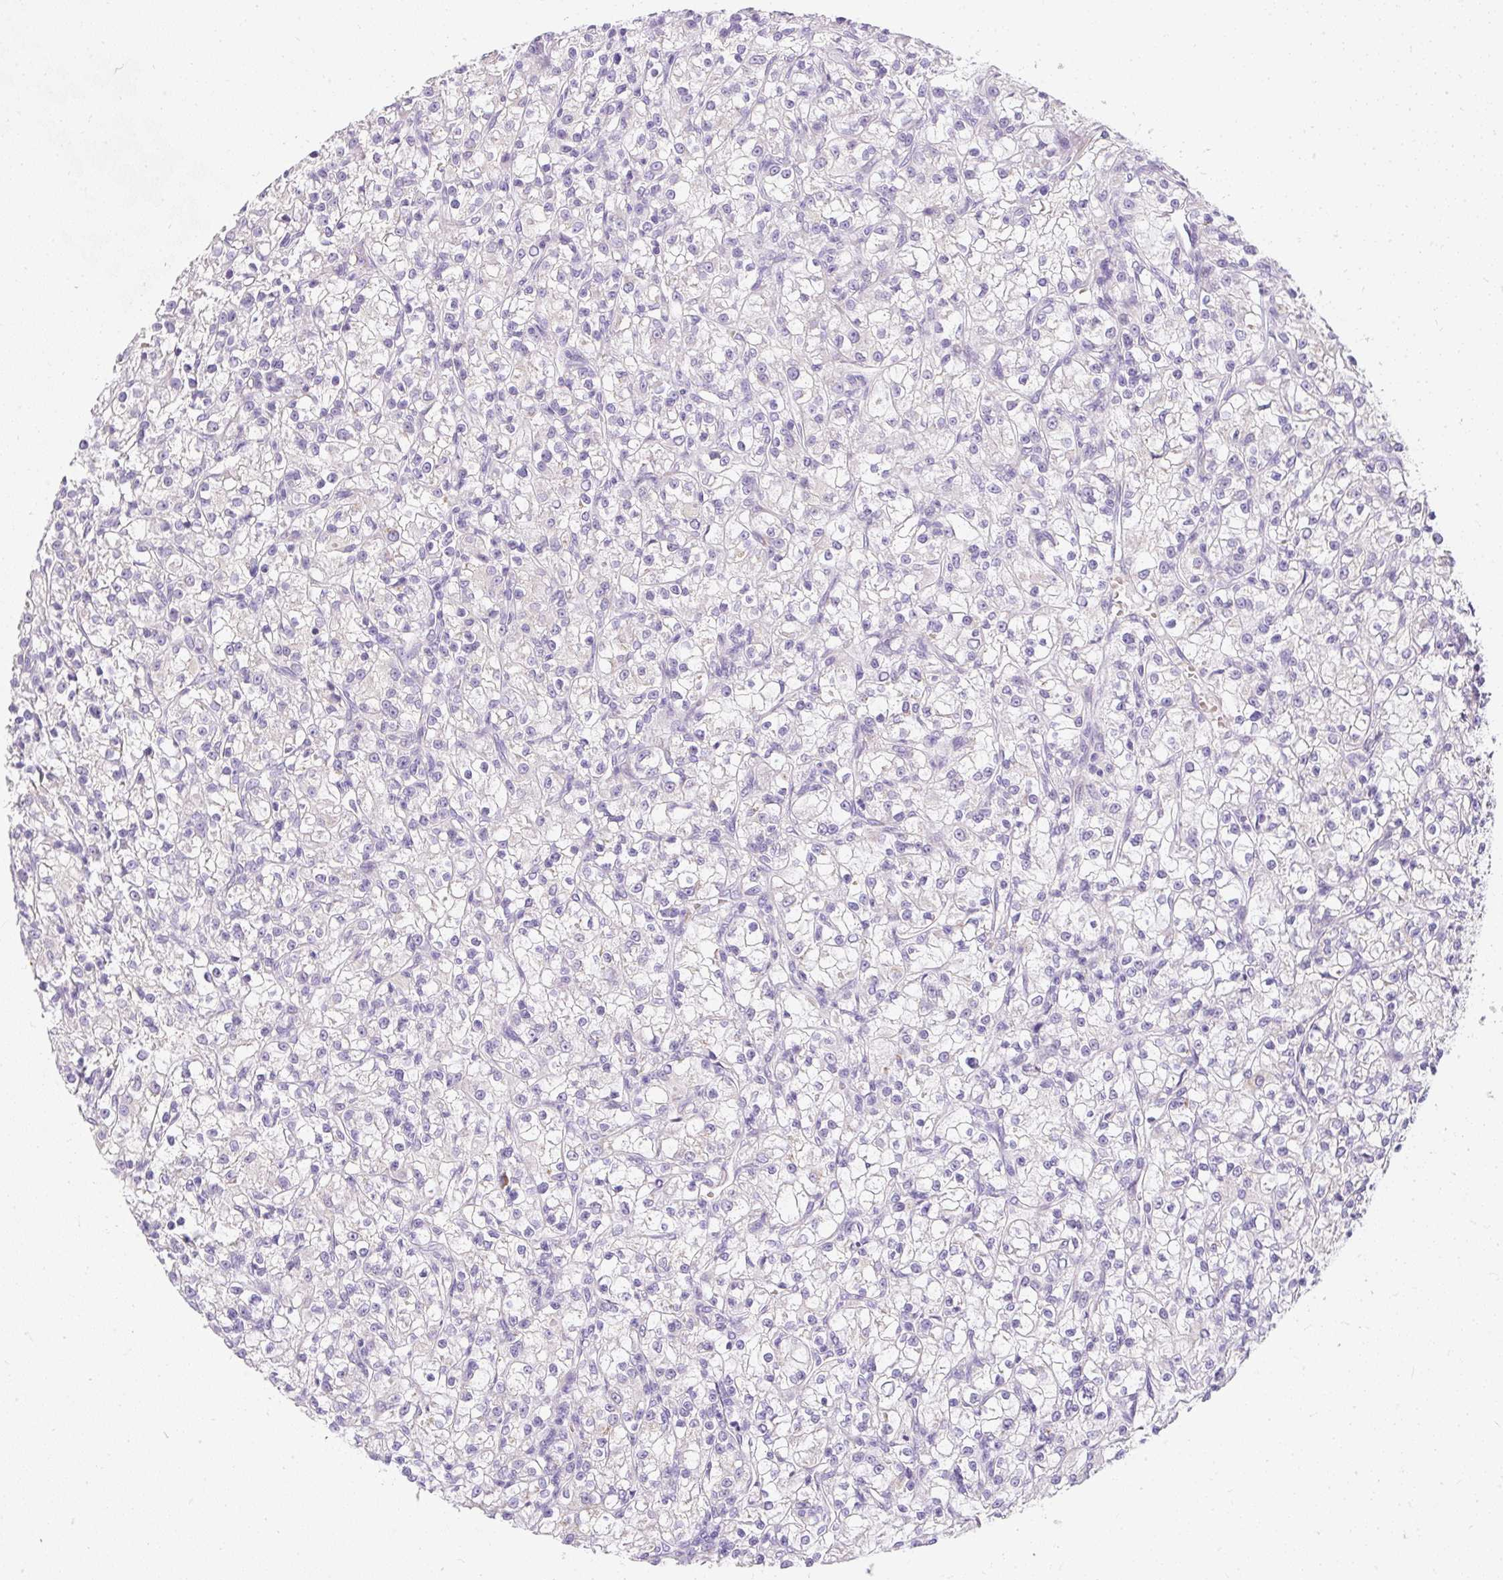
{"staining": {"intensity": "negative", "quantity": "none", "location": "none"}, "tissue": "renal cancer", "cell_type": "Tumor cells", "image_type": "cancer", "snomed": [{"axis": "morphology", "description": "Adenocarcinoma, NOS"}, {"axis": "topography", "description": "Kidney"}], "caption": "High power microscopy histopathology image of an immunohistochemistry image of renal cancer, revealing no significant expression in tumor cells. (DAB immunohistochemistry visualized using brightfield microscopy, high magnification).", "gene": "DTX4", "patient": {"sex": "female", "age": 59}}